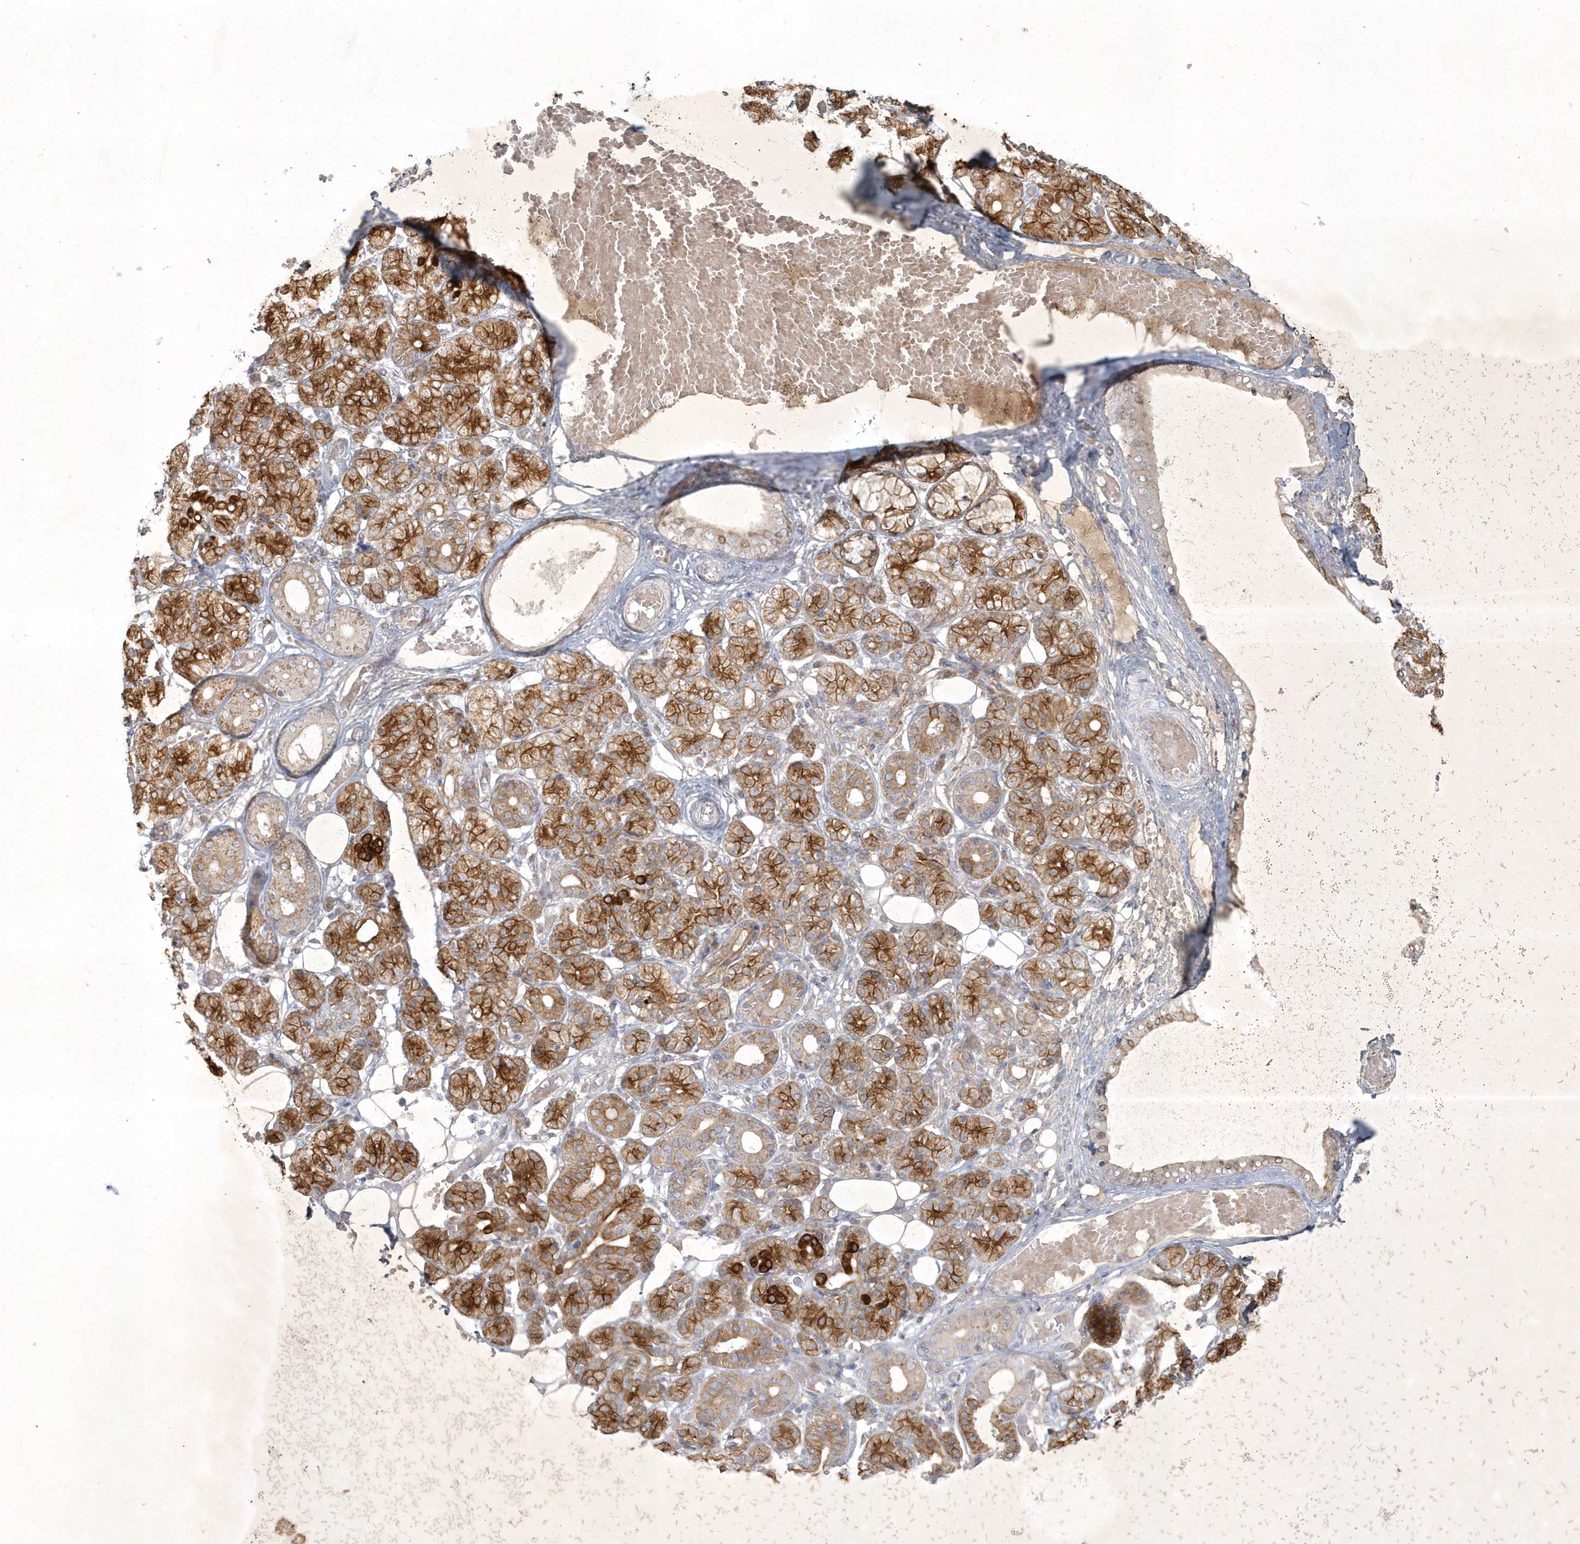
{"staining": {"intensity": "strong", "quantity": "25%-75%", "location": "cytoplasmic/membranous"}, "tissue": "salivary gland", "cell_type": "Glandular cells", "image_type": "normal", "snomed": [{"axis": "morphology", "description": "Normal tissue, NOS"}, {"axis": "topography", "description": "Salivary gland"}], "caption": "Immunohistochemistry (IHC) (DAB) staining of normal salivary gland shows strong cytoplasmic/membranous protein positivity in approximately 25%-75% of glandular cells.", "gene": "BOD1L2", "patient": {"sex": "male", "age": 63}}